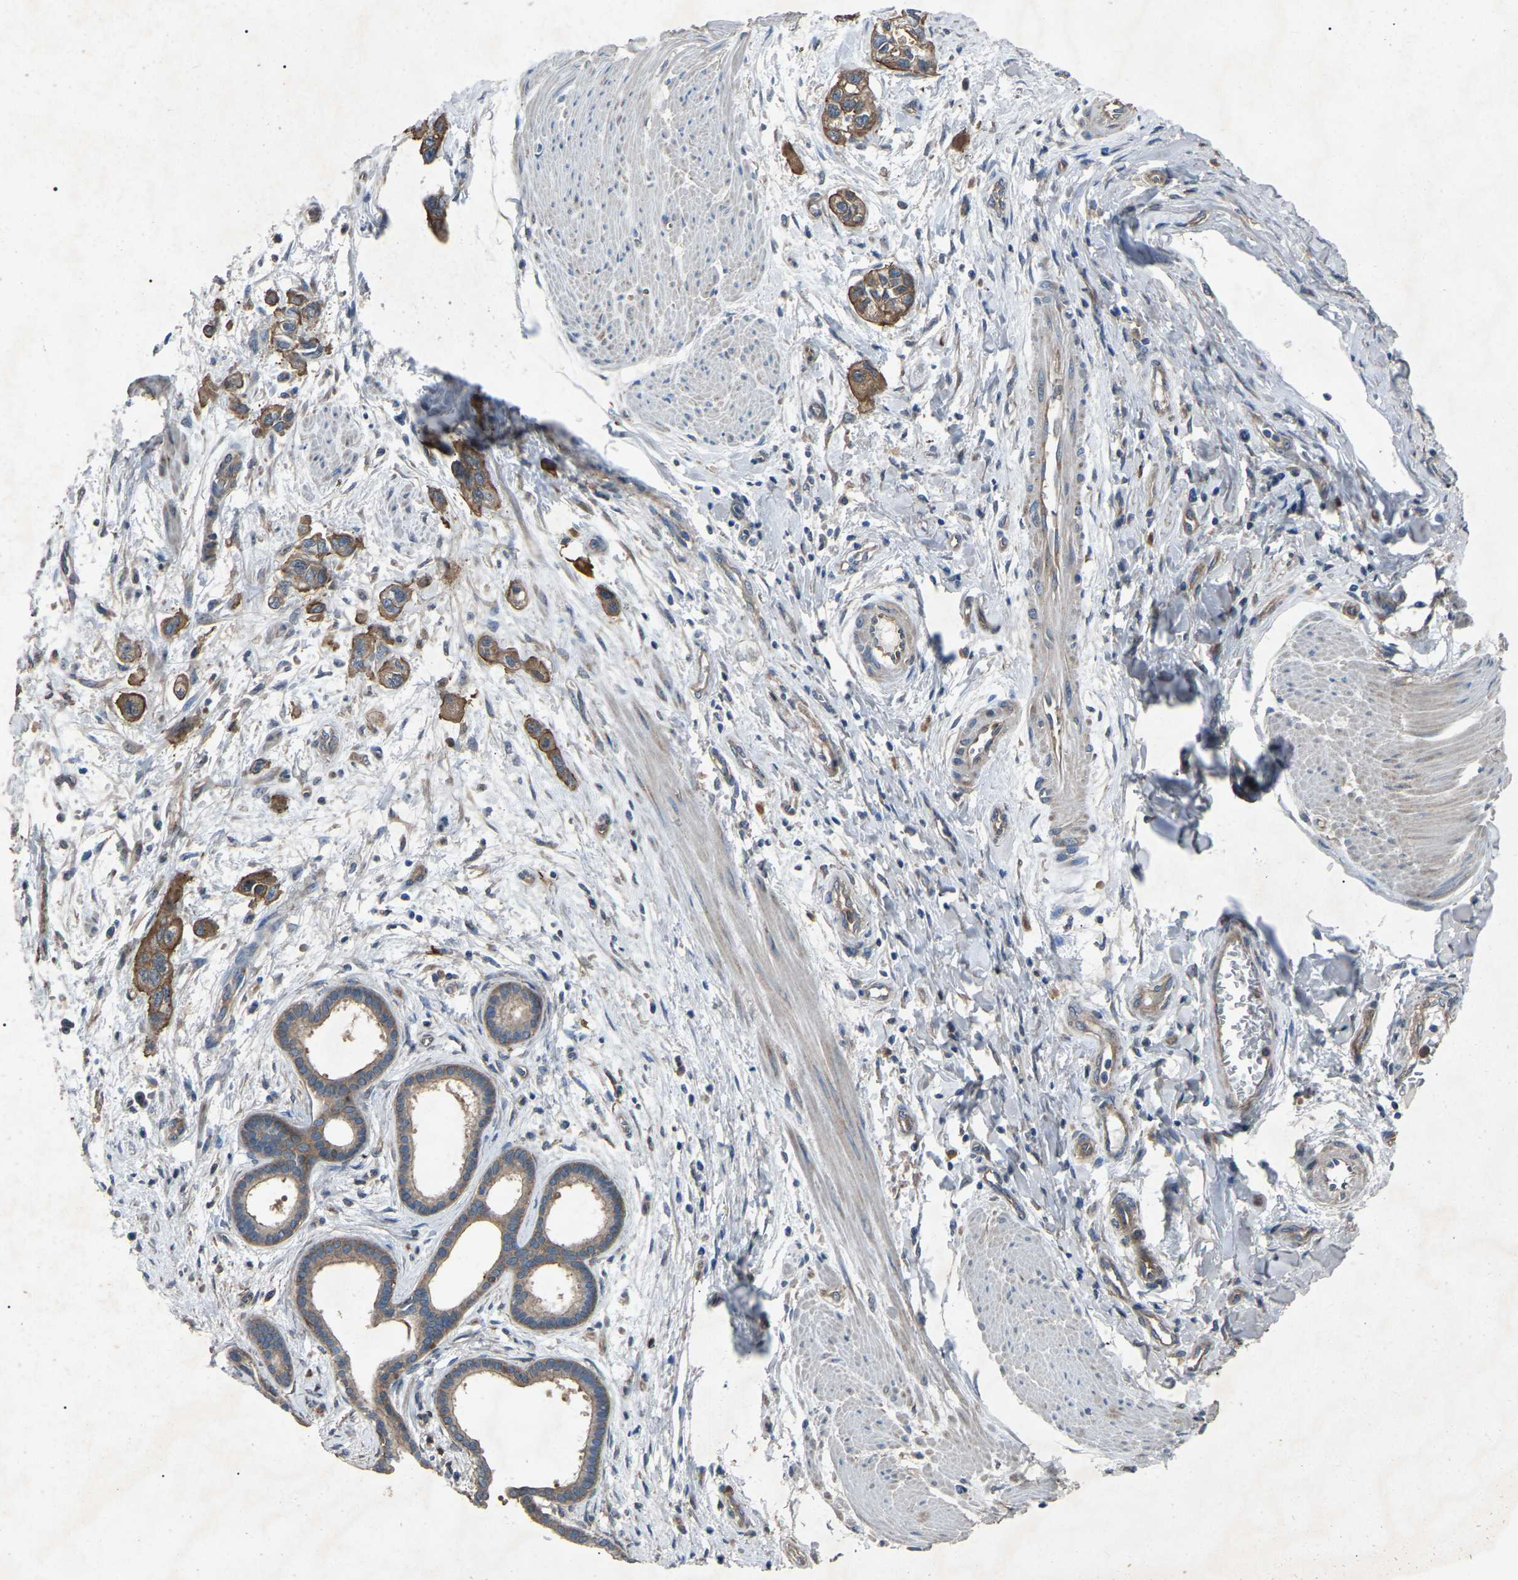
{"staining": {"intensity": "moderate", "quantity": ">75%", "location": "cytoplasmic/membranous"}, "tissue": "pancreatic cancer", "cell_type": "Tumor cells", "image_type": "cancer", "snomed": [{"axis": "morphology", "description": "Adenocarcinoma, NOS"}, {"axis": "topography", "description": "Pancreas"}], "caption": "Immunohistochemical staining of human adenocarcinoma (pancreatic) demonstrates moderate cytoplasmic/membranous protein positivity in about >75% of tumor cells.", "gene": "AIMP1", "patient": {"sex": "male", "age": 74}}